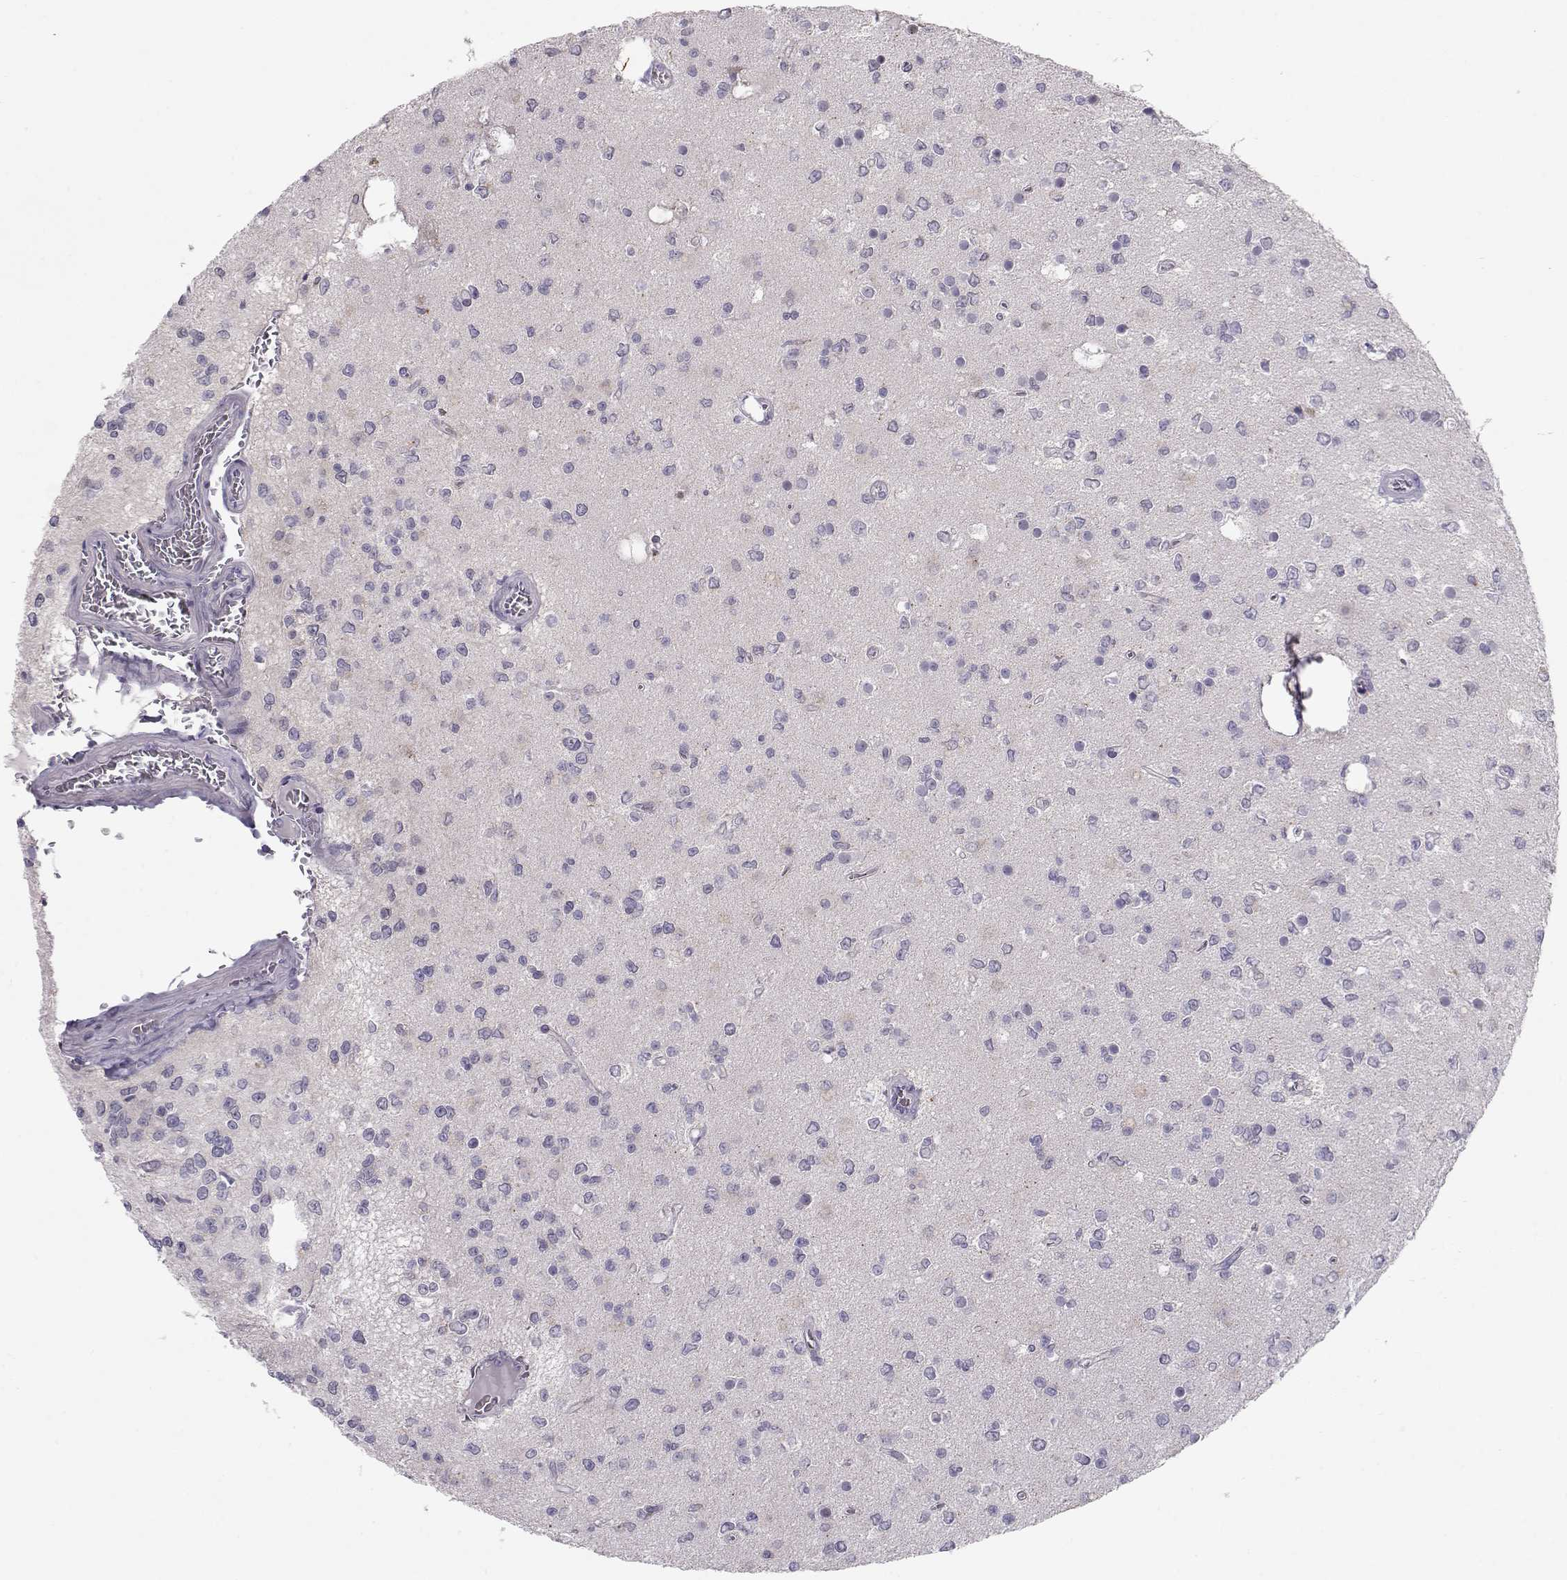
{"staining": {"intensity": "negative", "quantity": "none", "location": "none"}, "tissue": "glioma", "cell_type": "Tumor cells", "image_type": "cancer", "snomed": [{"axis": "morphology", "description": "Glioma, malignant, Low grade"}, {"axis": "topography", "description": "Brain"}], "caption": "Immunohistochemistry micrograph of human malignant low-grade glioma stained for a protein (brown), which reveals no staining in tumor cells.", "gene": "NPVF", "patient": {"sex": "female", "age": 45}}